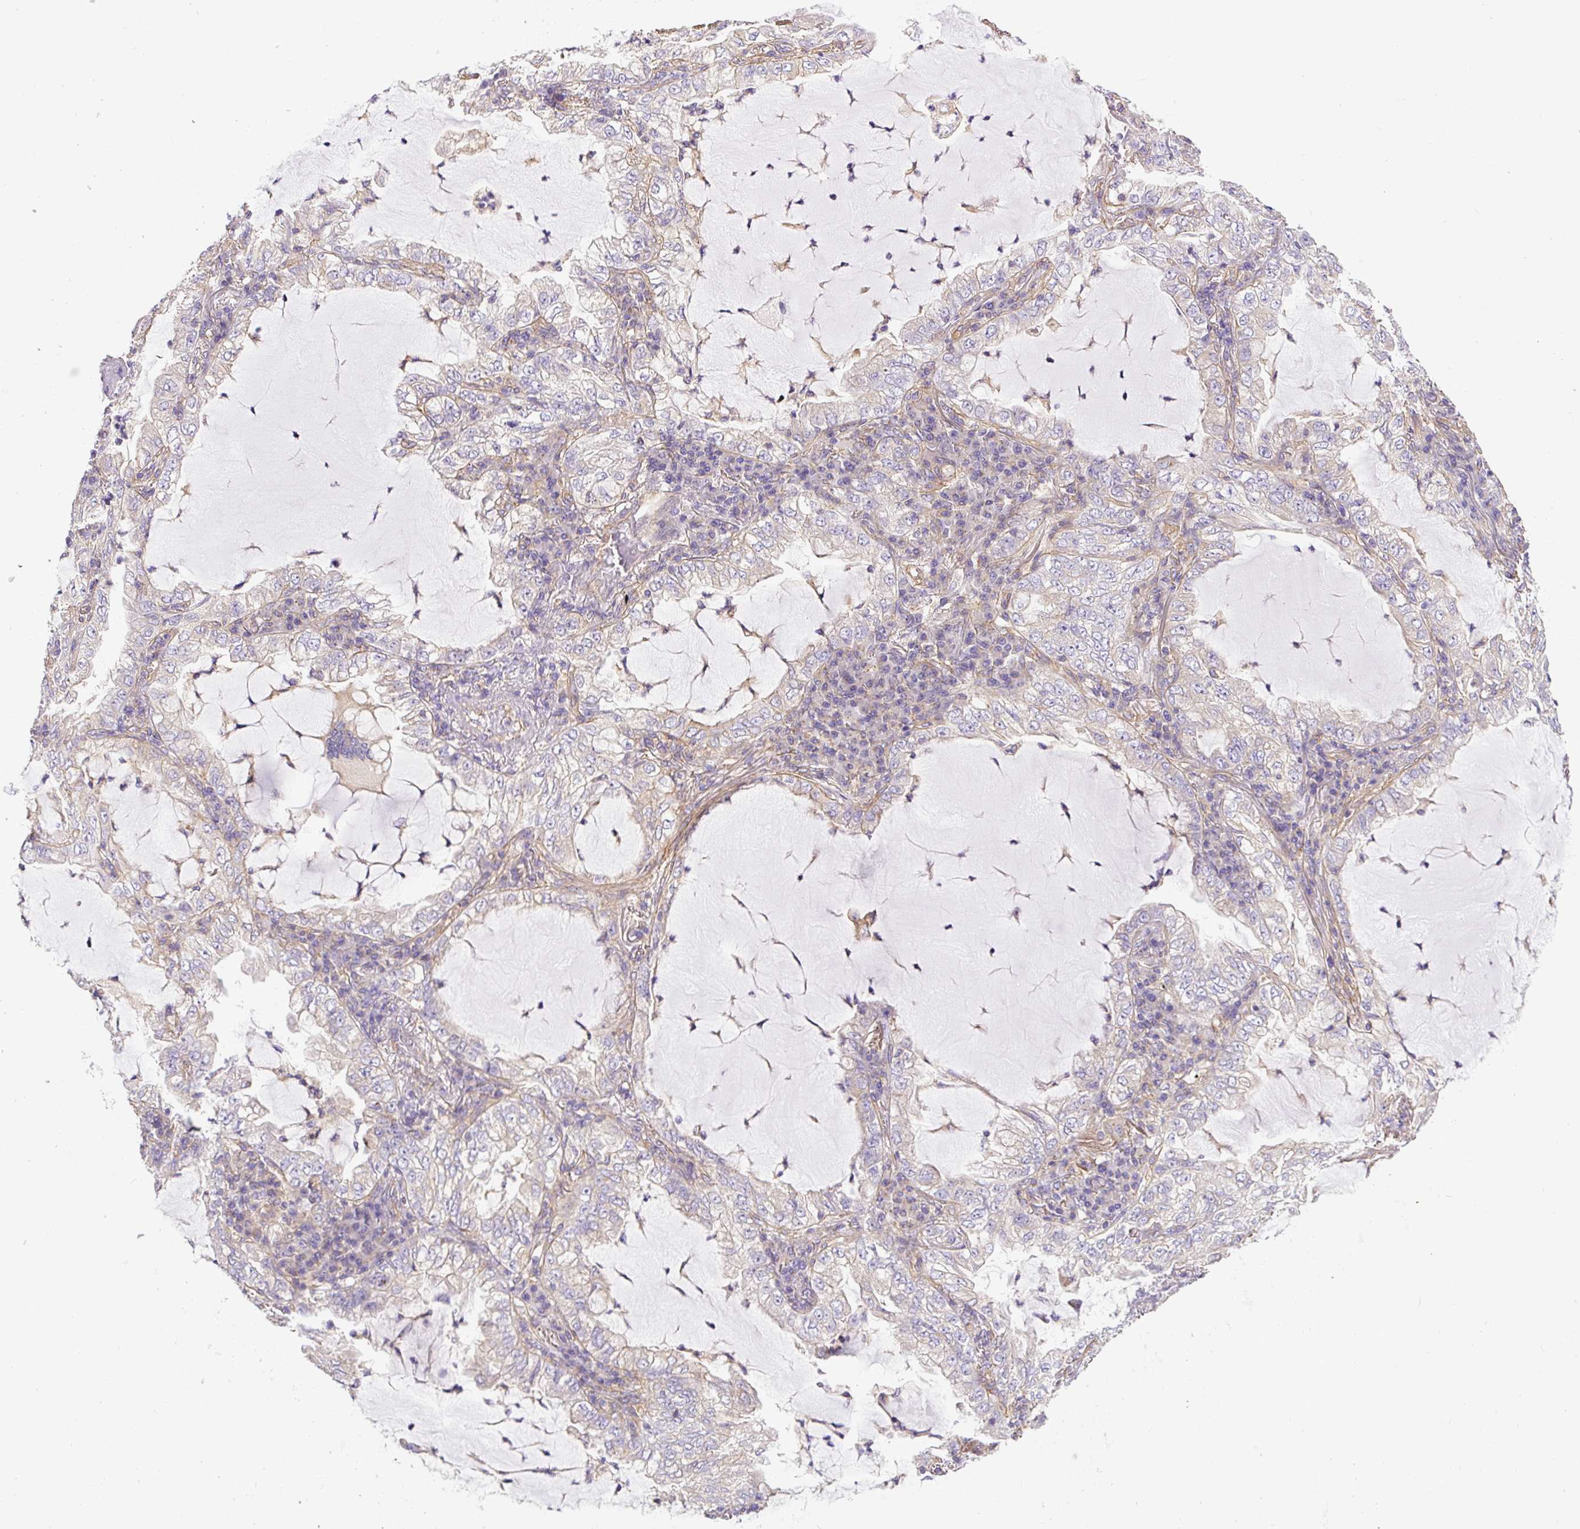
{"staining": {"intensity": "negative", "quantity": "none", "location": "none"}, "tissue": "lung cancer", "cell_type": "Tumor cells", "image_type": "cancer", "snomed": [{"axis": "morphology", "description": "Adenocarcinoma, NOS"}, {"axis": "topography", "description": "Lung"}], "caption": "Tumor cells show no significant protein positivity in lung cancer.", "gene": "DCTN1", "patient": {"sex": "female", "age": 73}}